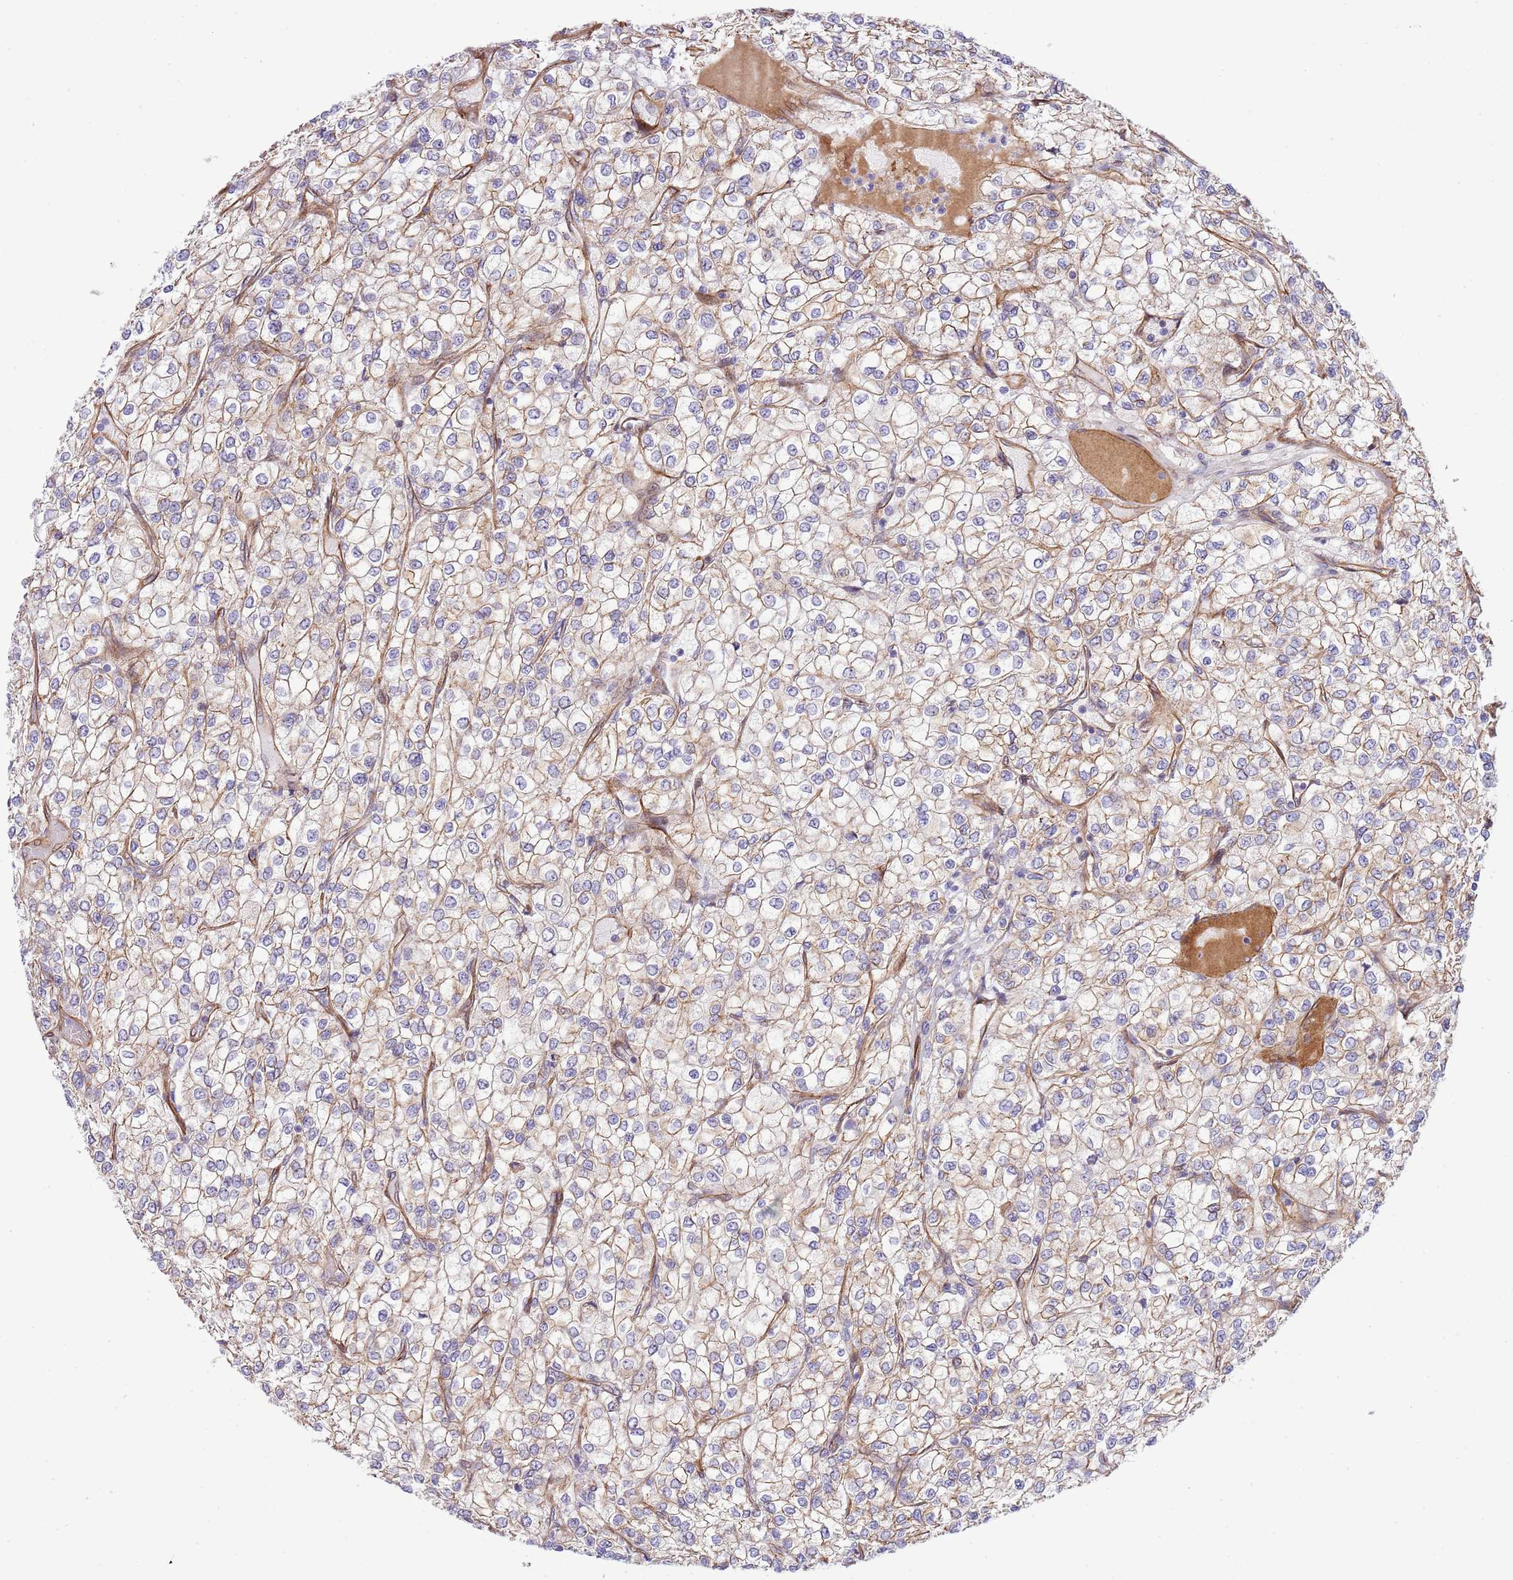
{"staining": {"intensity": "weak", "quantity": ">75%", "location": "cytoplasmic/membranous"}, "tissue": "renal cancer", "cell_type": "Tumor cells", "image_type": "cancer", "snomed": [{"axis": "morphology", "description": "Adenocarcinoma, NOS"}, {"axis": "topography", "description": "Kidney"}], "caption": "This is an image of IHC staining of renal cancer (adenocarcinoma), which shows weak staining in the cytoplasmic/membranous of tumor cells.", "gene": "NEK3", "patient": {"sex": "male", "age": 80}}